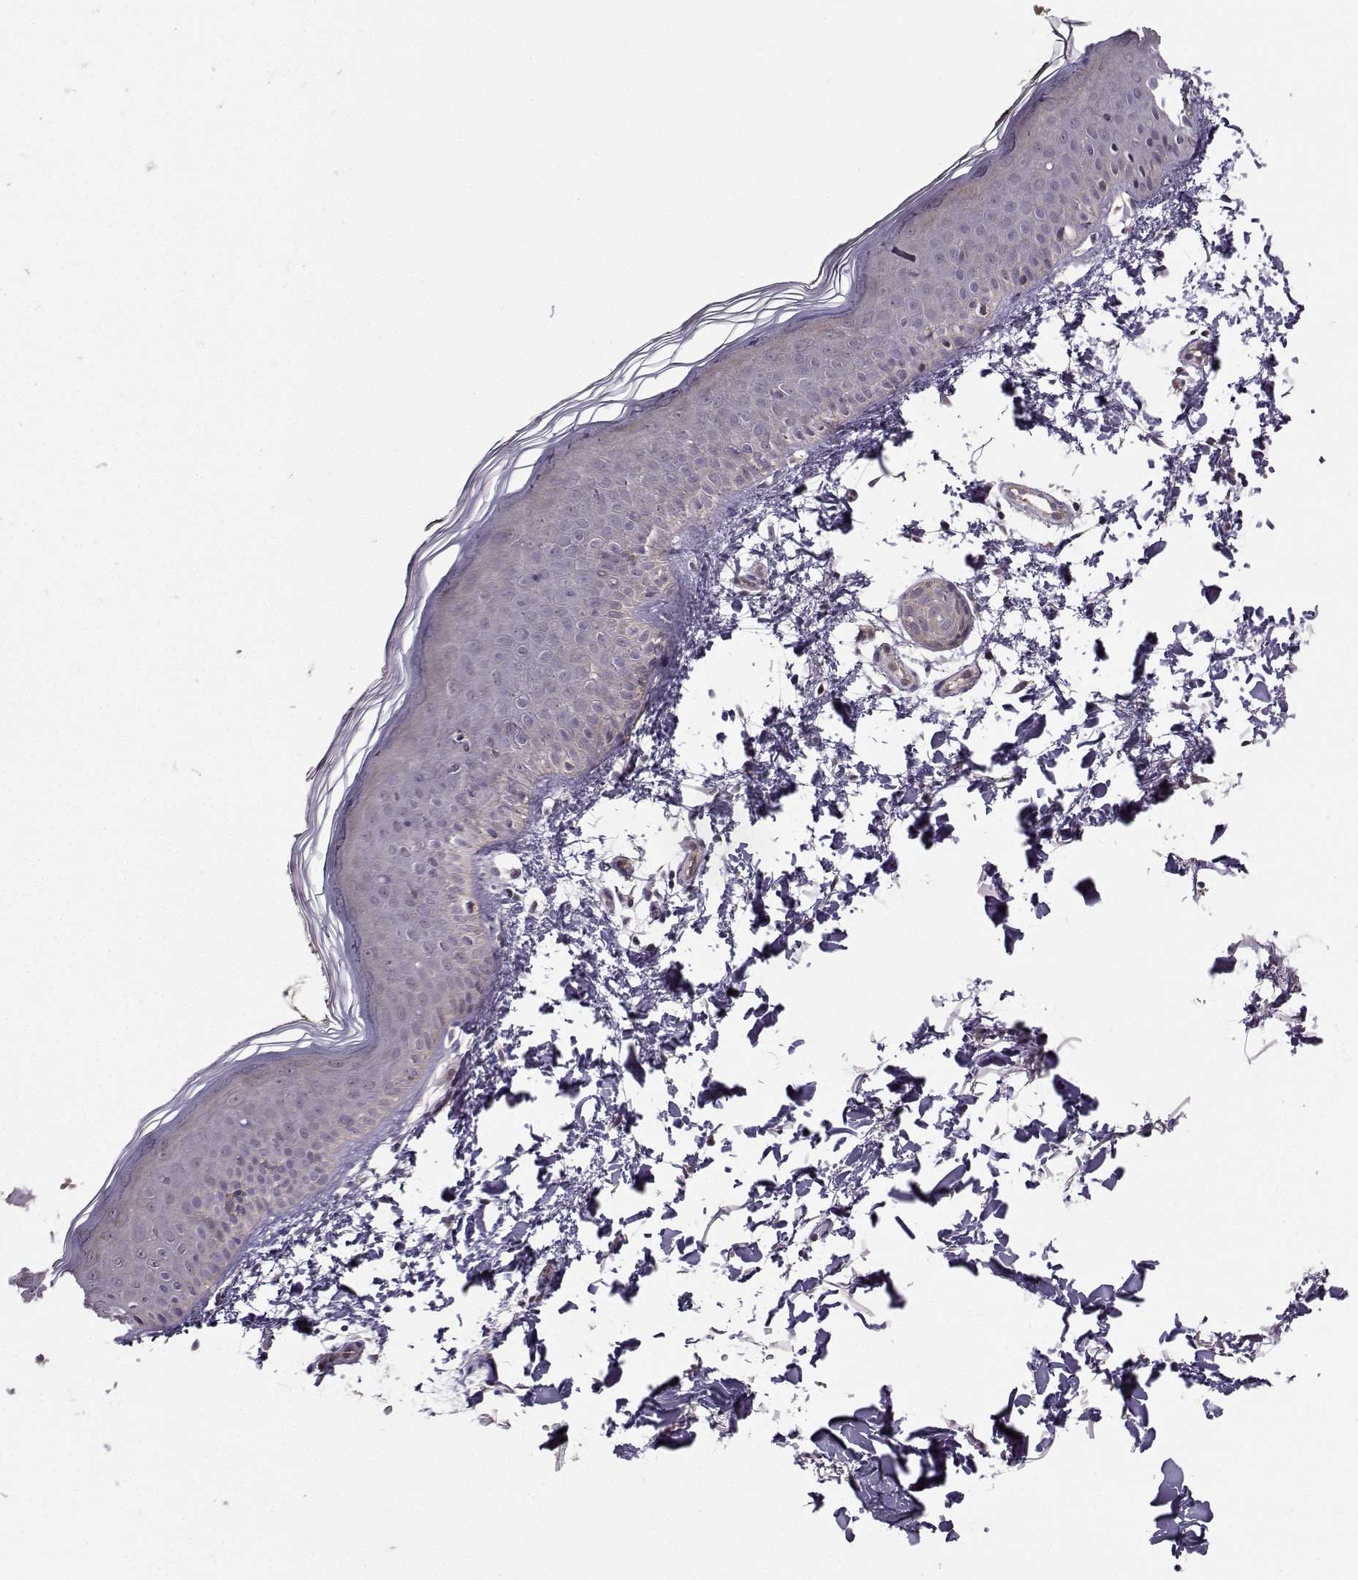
{"staining": {"intensity": "negative", "quantity": "none", "location": "none"}, "tissue": "skin", "cell_type": "Fibroblasts", "image_type": "normal", "snomed": [{"axis": "morphology", "description": "Normal tissue, NOS"}, {"axis": "topography", "description": "Skin"}], "caption": "The image demonstrates no significant staining in fibroblasts of skin.", "gene": "PKP2", "patient": {"sex": "female", "age": 62}}